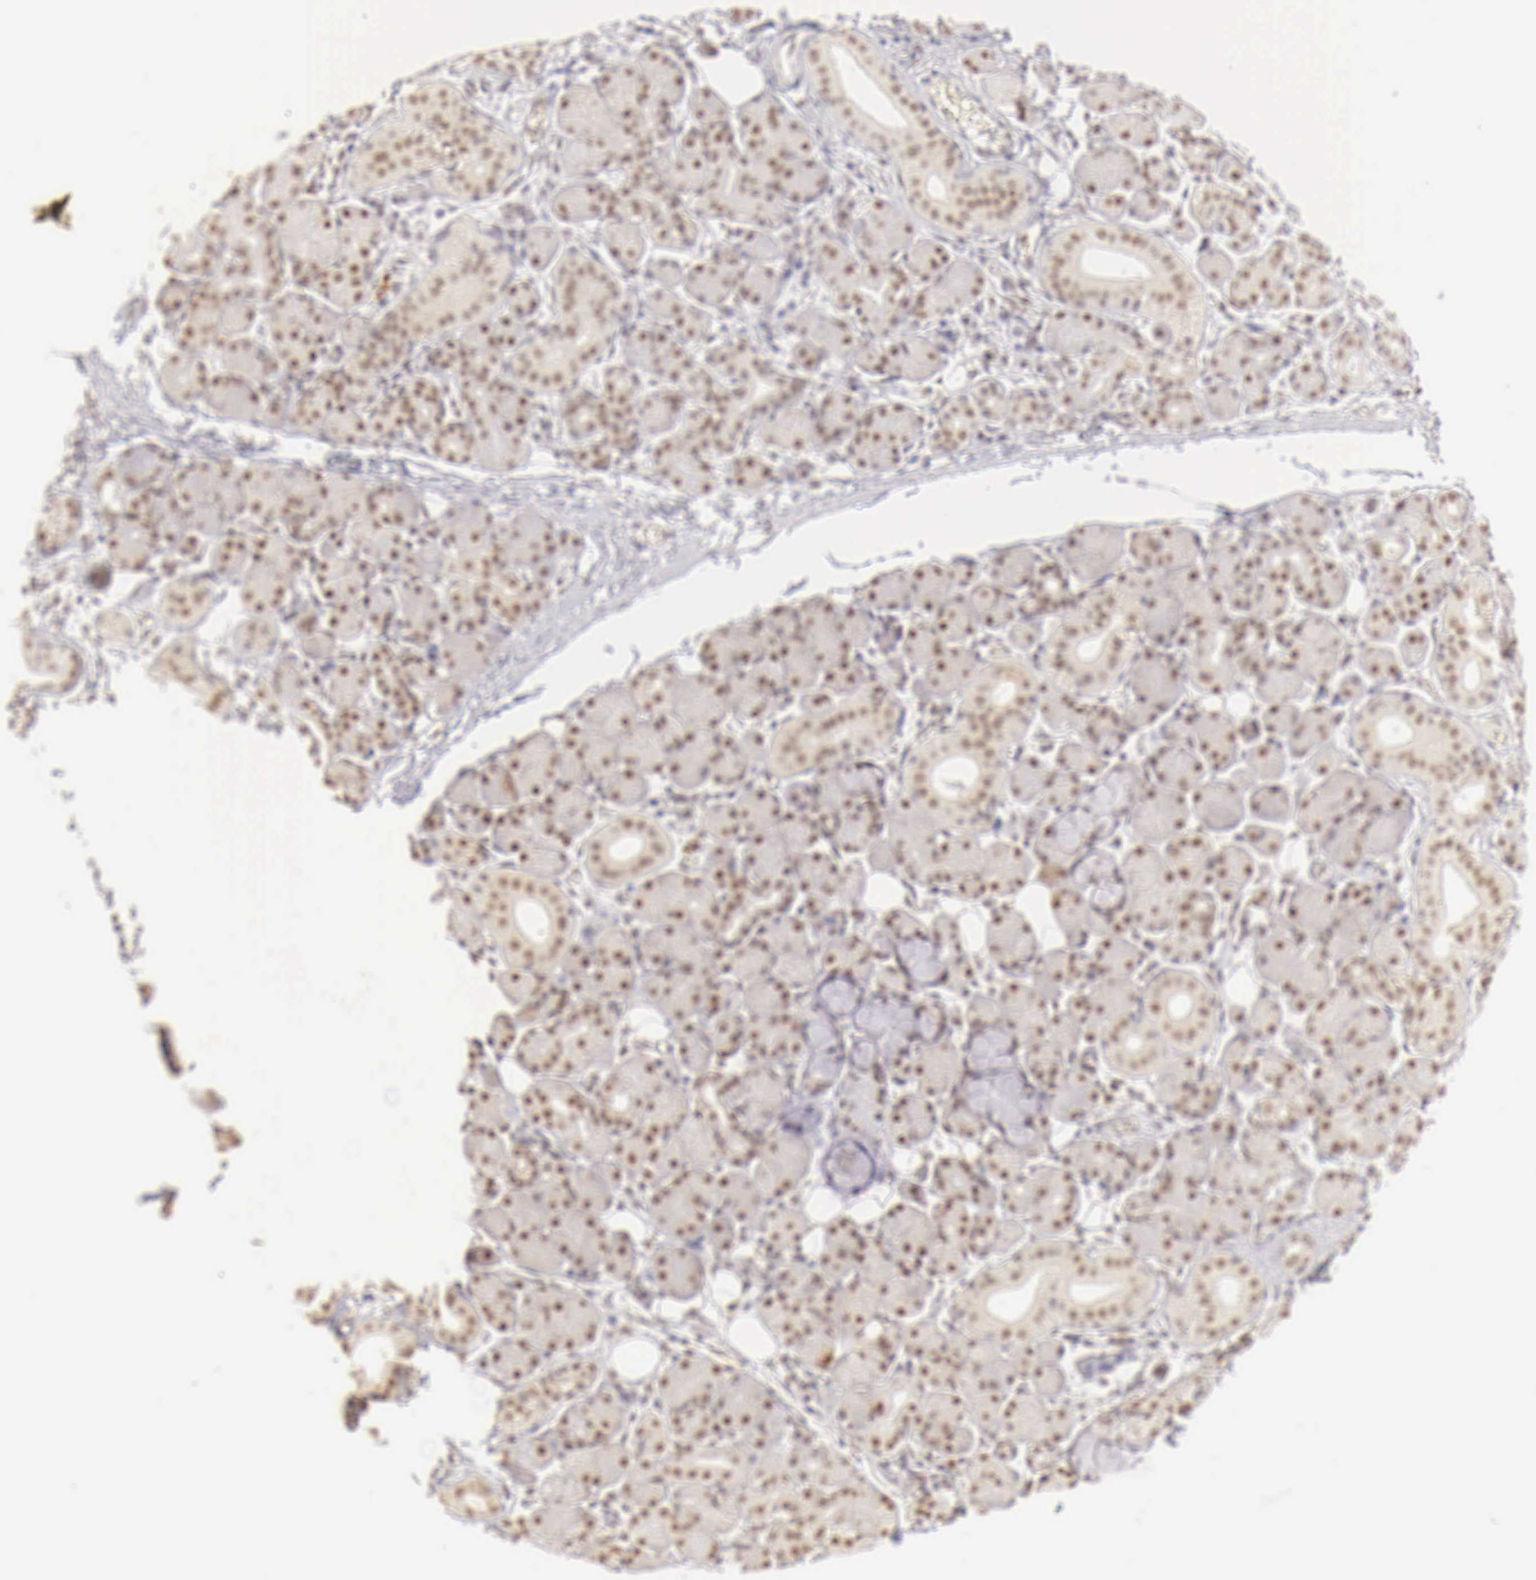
{"staining": {"intensity": "moderate", "quantity": ">75%", "location": "cytoplasmic/membranous,nuclear"}, "tissue": "salivary gland", "cell_type": "Glandular cells", "image_type": "normal", "snomed": [{"axis": "morphology", "description": "Normal tissue, NOS"}, {"axis": "topography", "description": "Salivary gland"}, {"axis": "topography", "description": "Peripheral nerve tissue"}], "caption": "A photomicrograph of salivary gland stained for a protein displays moderate cytoplasmic/membranous,nuclear brown staining in glandular cells.", "gene": "GPKOW", "patient": {"sex": "male", "age": 62}}